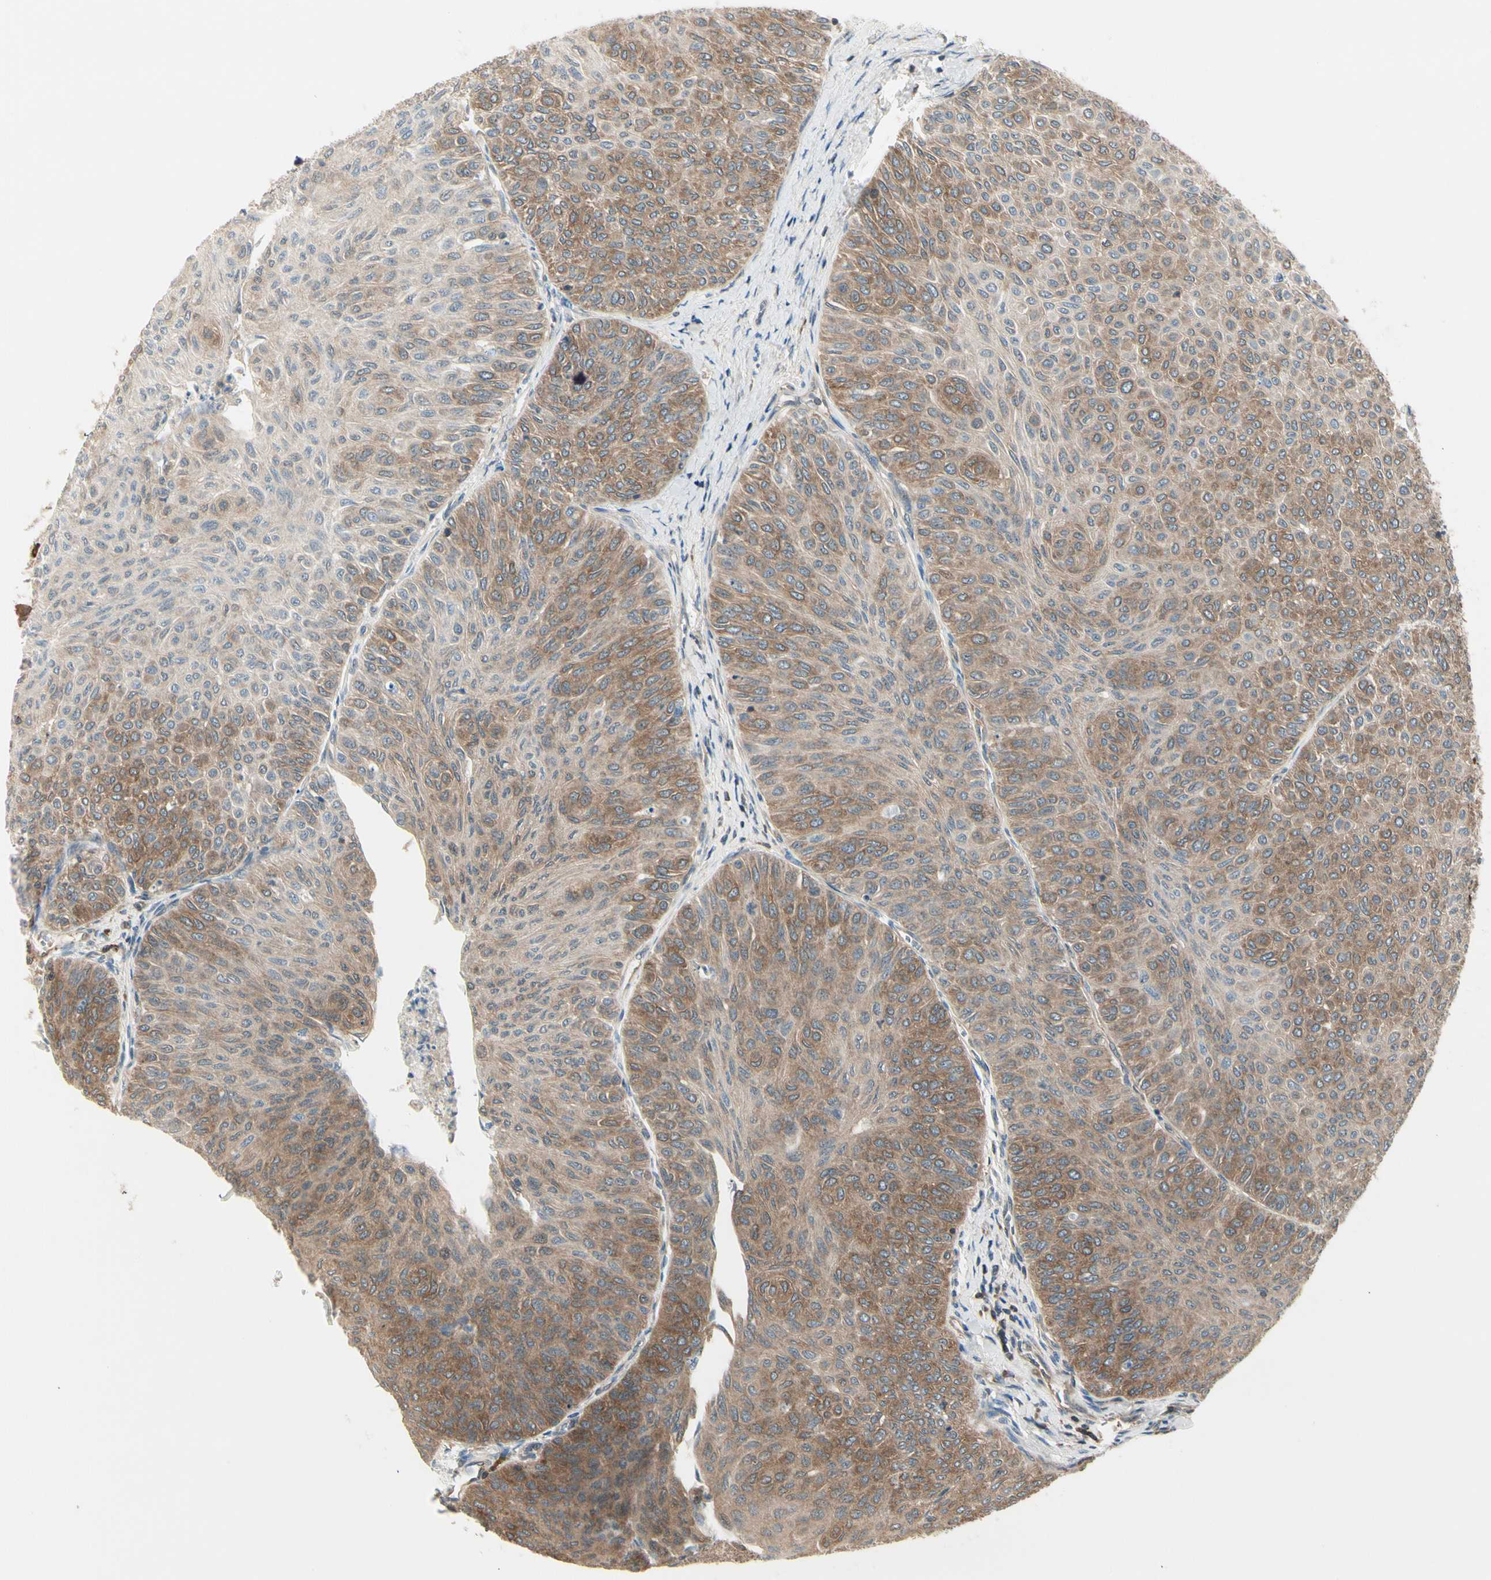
{"staining": {"intensity": "weak", "quantity": ">75%", "location": "cytoplasmic/membranous"}, "tissue": "urothelial cancer", "cell_type": "Tumor cells", "image_type": "cancer", "snomed": [{"axis": "morphology", "description": "Urothelial carcinoma, Low grade"}, {"axis": "topography", "description": "Urinary bladder"}], "caption": "Immunohistochemistry image of human urothelial carcinoma (low-grade) stained for a protein (brown), which displays low levels of weak cytoplasmic/membranous positivity in approximately >75% of tumor cells.", "gene": "OXSR1", "patient": {"sex": "male", "age": 78}}